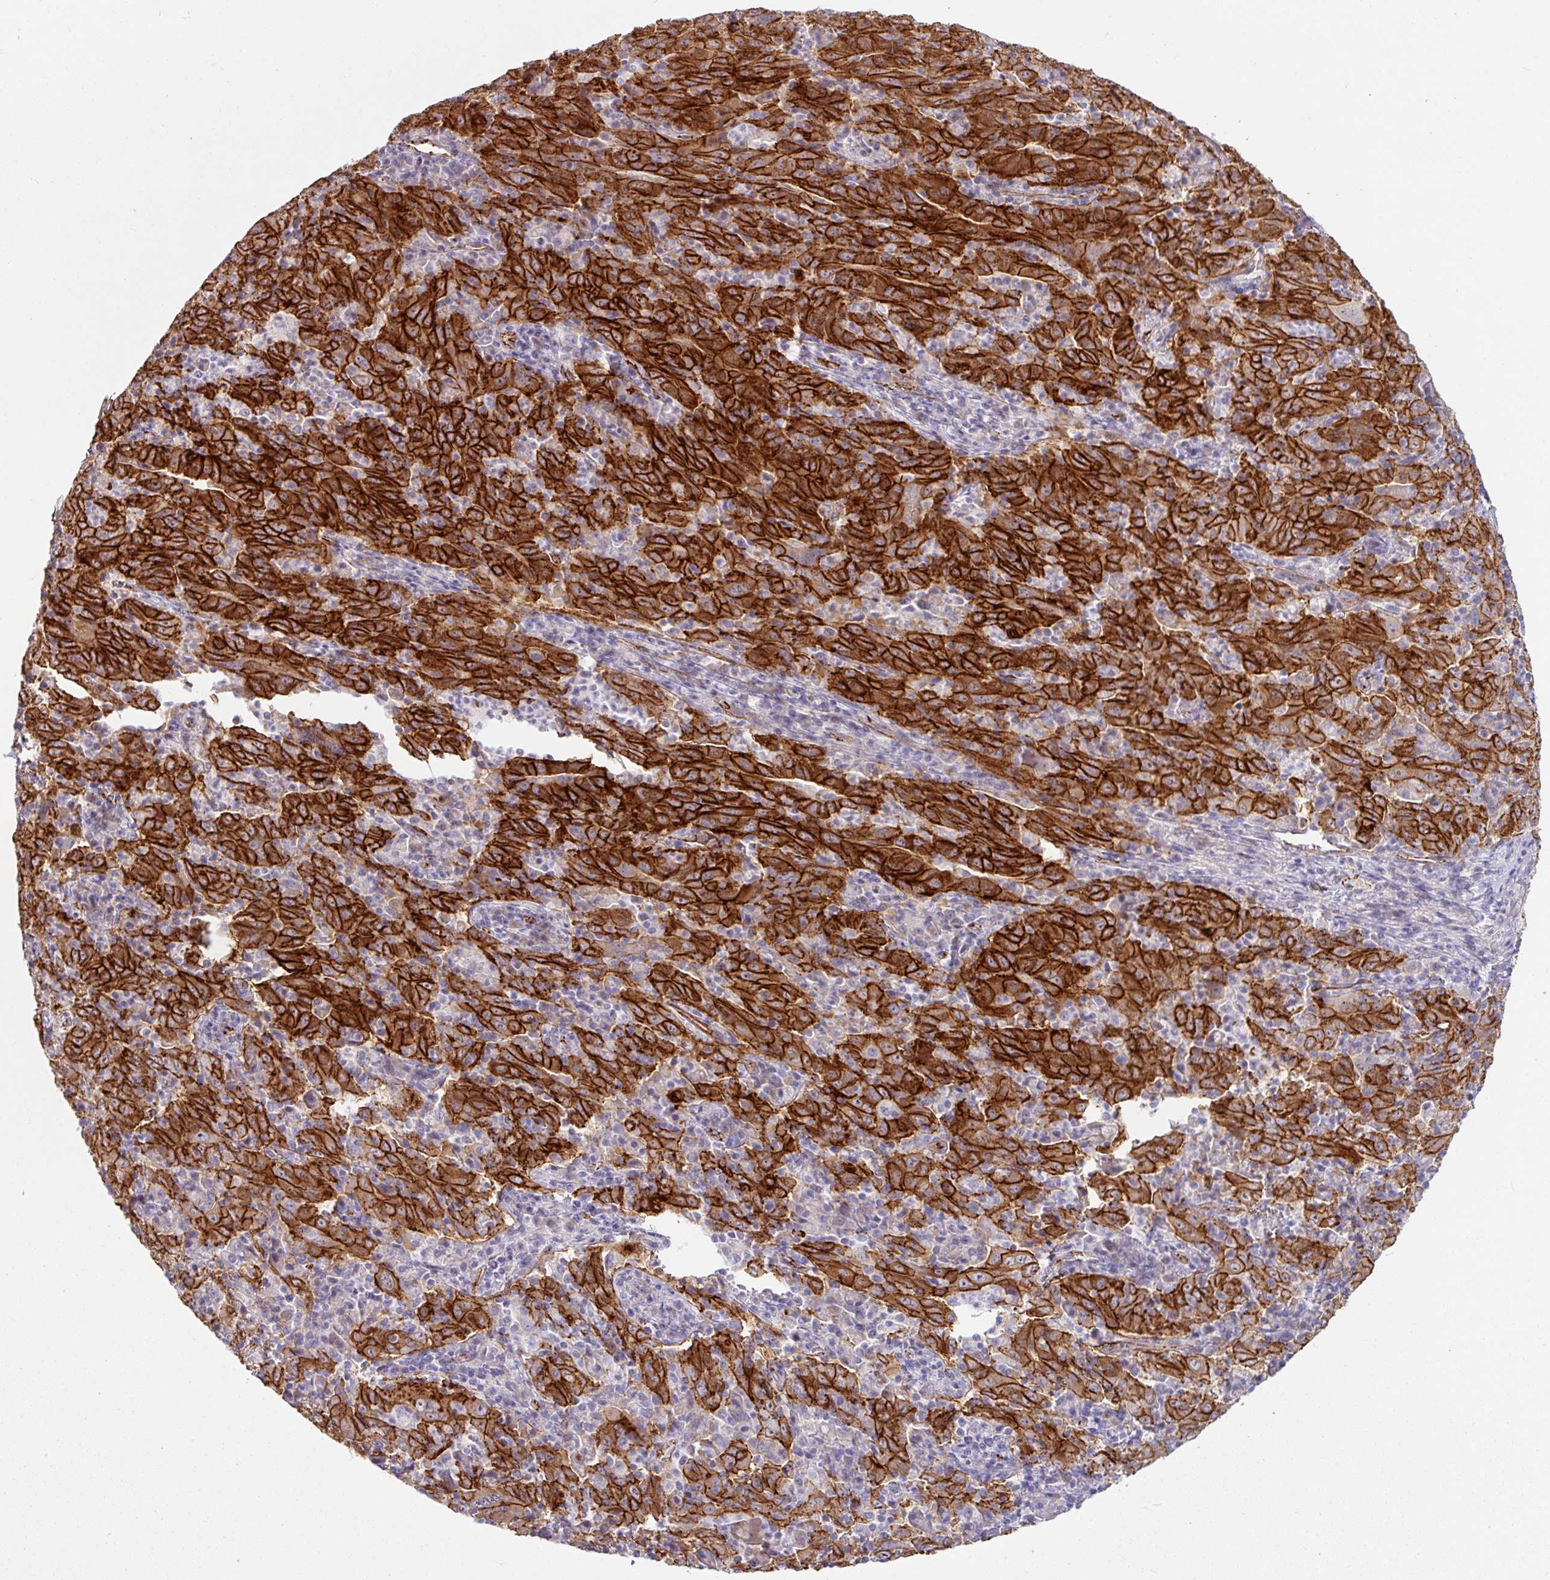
{"staining": {"intensity": "strong", "quantity": ">75%", "location": "cytoplasmic/membranous"}, "tissue": "pancreatic cancer", "cell_type": "Tumor cells", "image_type": "cancer", "snomed": [{"axis": "morphology", "description": "Adenocarcinoma, NOS"}, {"axis": "topography", "description": "Pancreas"}], "caption": "Strong cytoplasmic/membranous staining is appreciated in about >75% of tumor cells in pancreatic cancer (adenocarcinoma).", "gene": "JUP", "patient": {"sex": "male", "age": 63}}